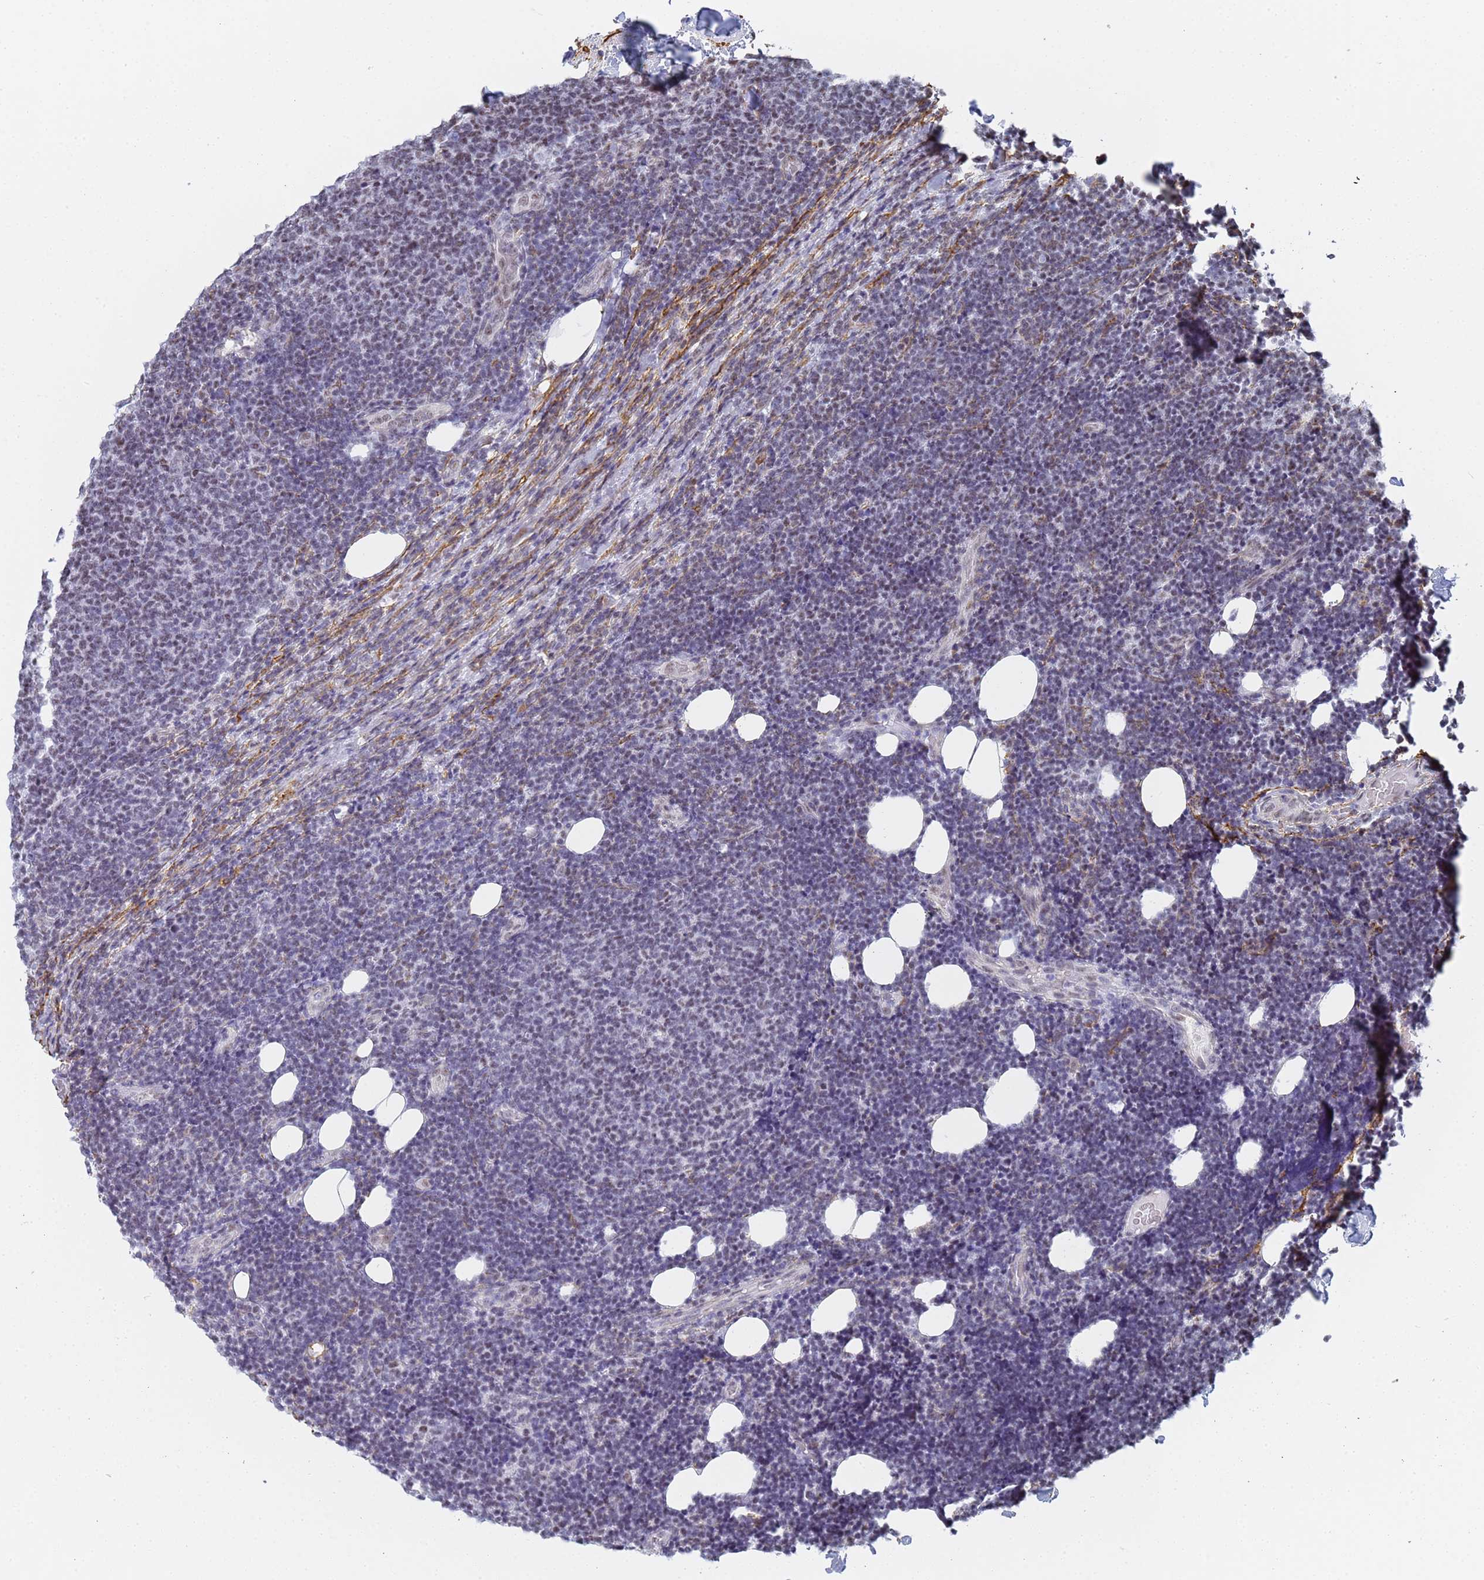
{"staining": {"intensity": "moderate", "quantity": "<25%", "location": "nuclear"}, "tissue": "lymphoma", "cell_type": "Tumor cells", "image_type": "cancer", "snomed": [{"axis": "morphology", "description": "Malignant lymphoma, non-Hodgkin's type, Low grade"}, {"axis": "topography", "description": "Lymph node"}], "caption": "An immunohistochemistry (IHC) micrograph of neoplastic tissue is shown. Protein staining in brown labels moderate nuclear positivity in lymphoma within tumor cells.", "gene": "PRRT4", "patient": {"sex": "male", "age": 66}}